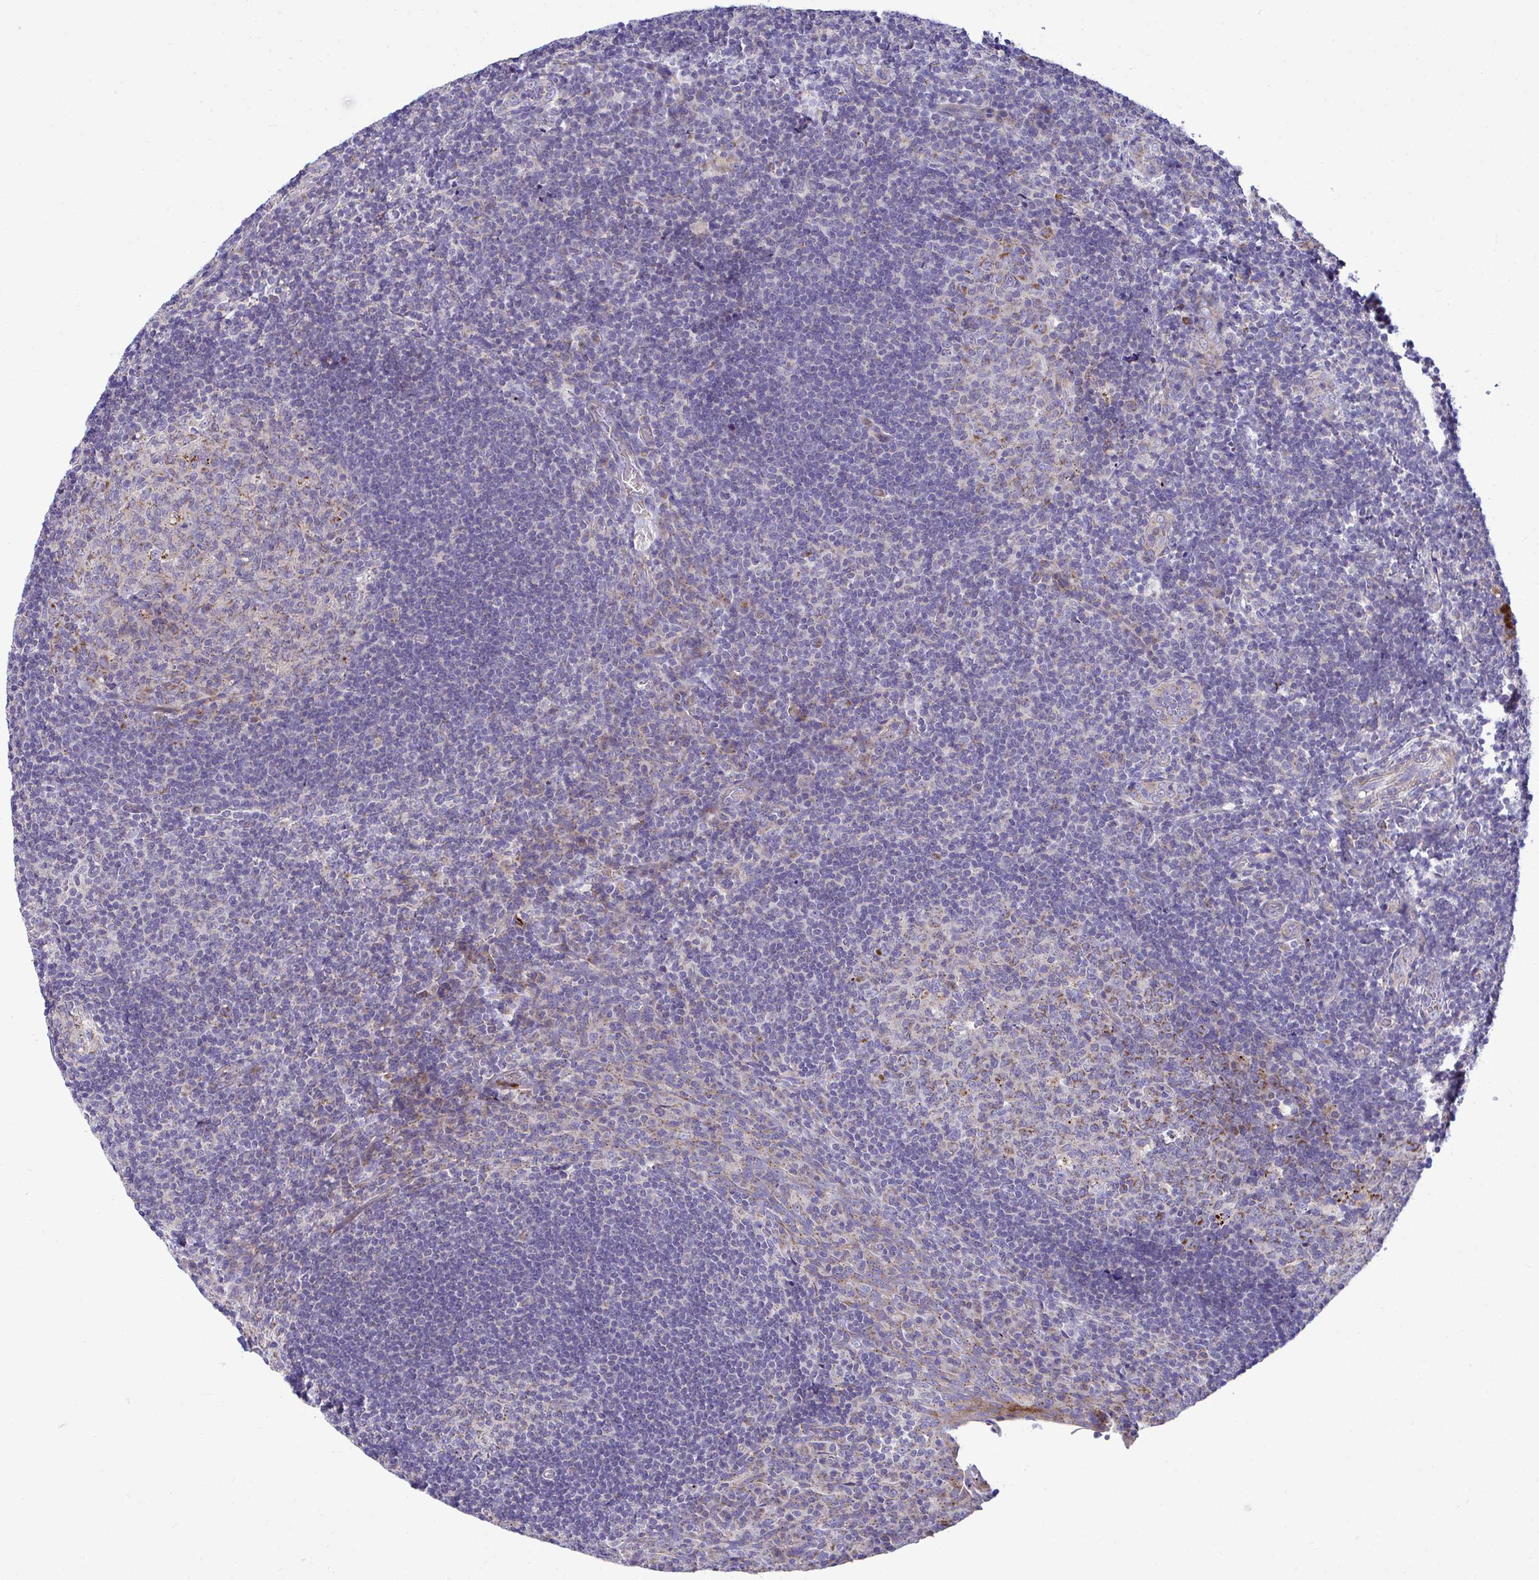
{"staining": {"intensity": "moderate", "quantity": "<25%", "location": "cytoplasmic/membranous"}, "tissue": "tonsil", "cell_type": "Germinal center cells", "image_type": "normal", "snomed": [{"axis": "morphology", "description": "Normal tissue, NOS"}, {"axis": "topography", "description": "Tonsil"}], "caption": "Tonsil stained with DAB (3,3'-diaminobenzidine) immunohistochemistry shows low levels of moderate cytoplasmic/membranous expression in about <25% of germinal center cells.", "gene": "MRPS16", "patient": {"sex": "male", "age": 17}}